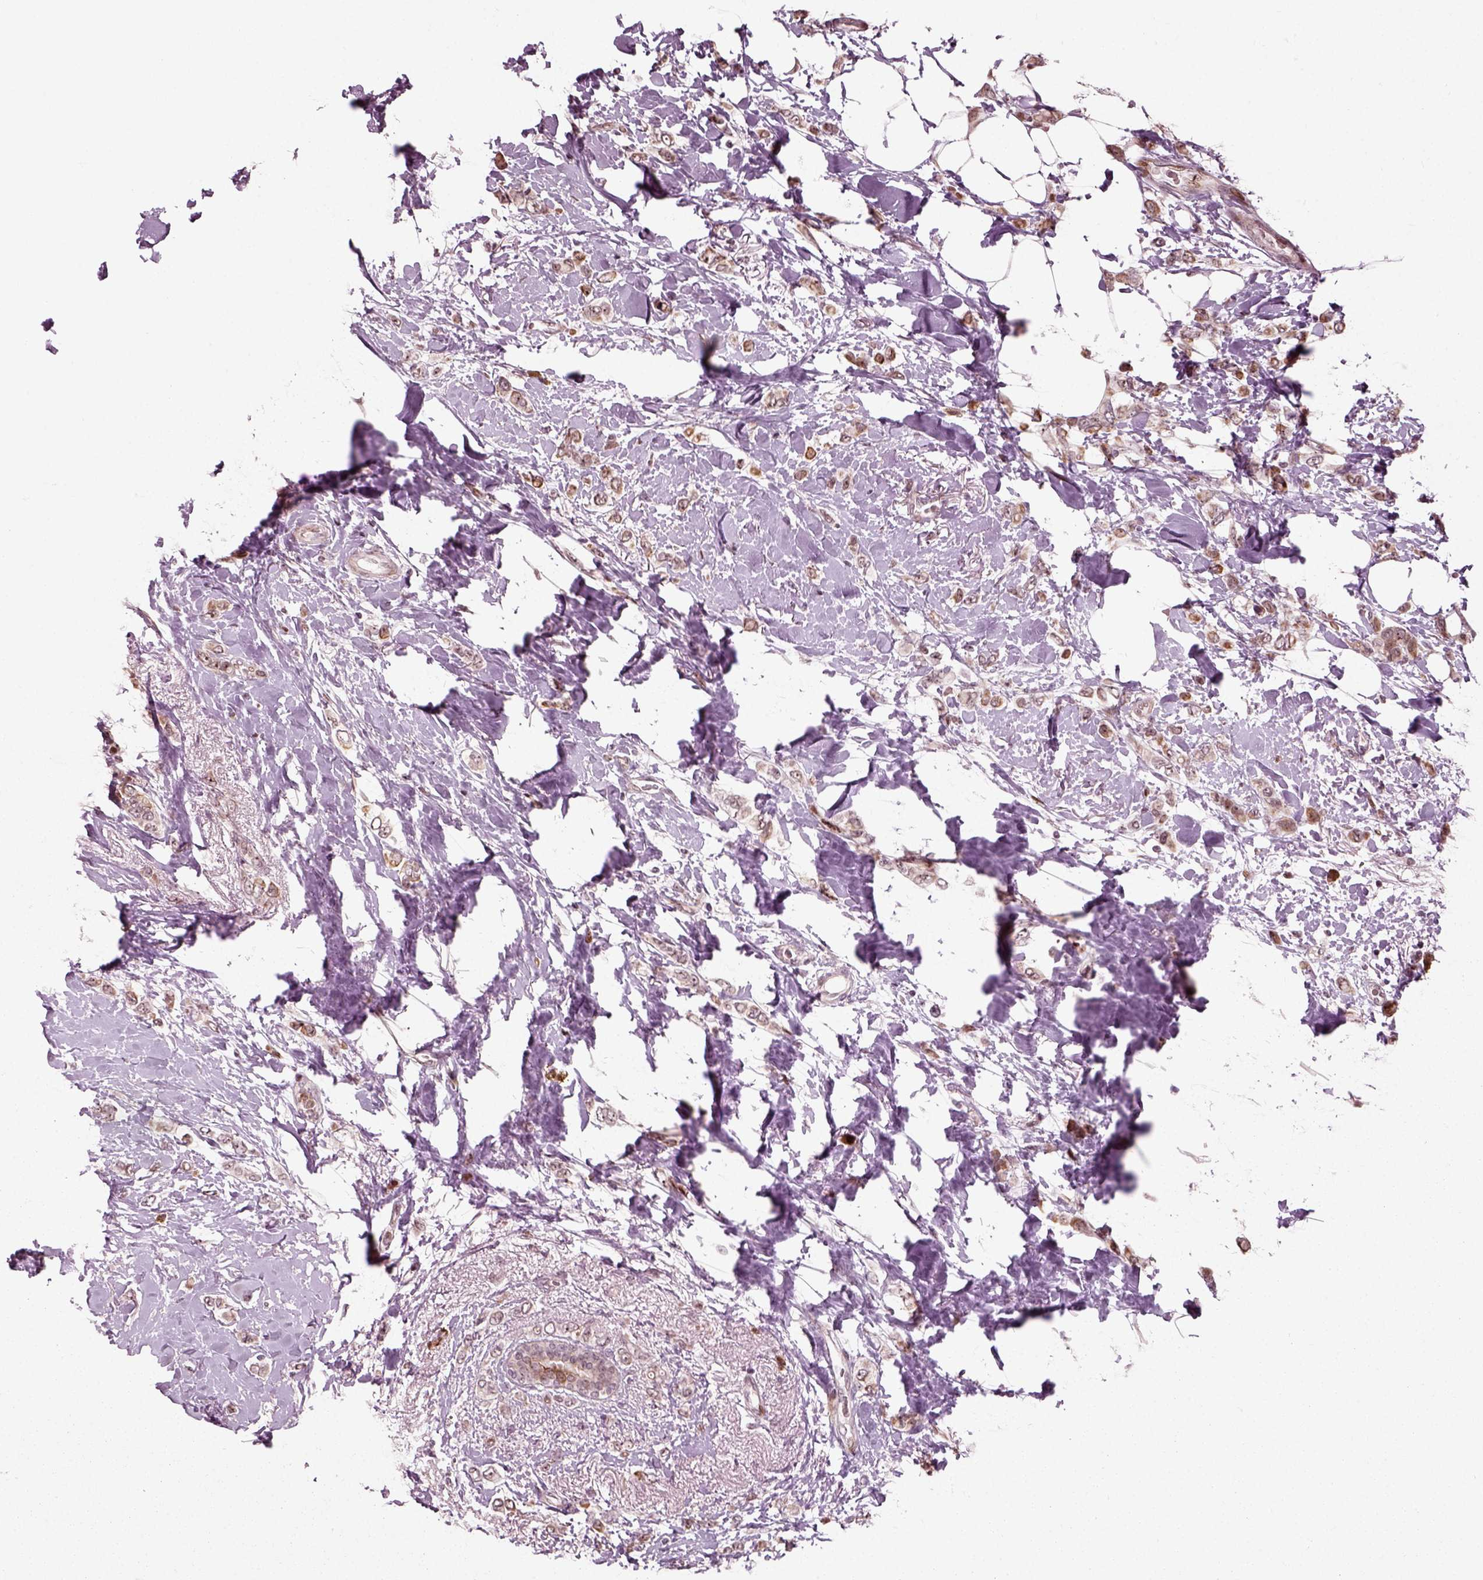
{"staining": {"intensity": "moderate", "quantity": ">75%", "location": "cytoplasmic/membranous"}, "tissue": "breast cancer", "cell_type": "Tumor cells", "image_type": "cancer", "snomed": [{"axis": "morphology", "description": "Lobular carcinoma"}, {"axis": "topography", "description": "Breast"}], "caption": "Immunohistochemistry of breast lobular carcinoma reveals medium levels of moderate cytoplasmic/membranous staining in approximately >75% of tumor cells. The staining is performed using DAB brown chromogen to label protein expression. The nuclei are counter-stained blue using hematoxylin.", "gene": "CDC14A", "patient": {"sex": "female", "age": 66}}